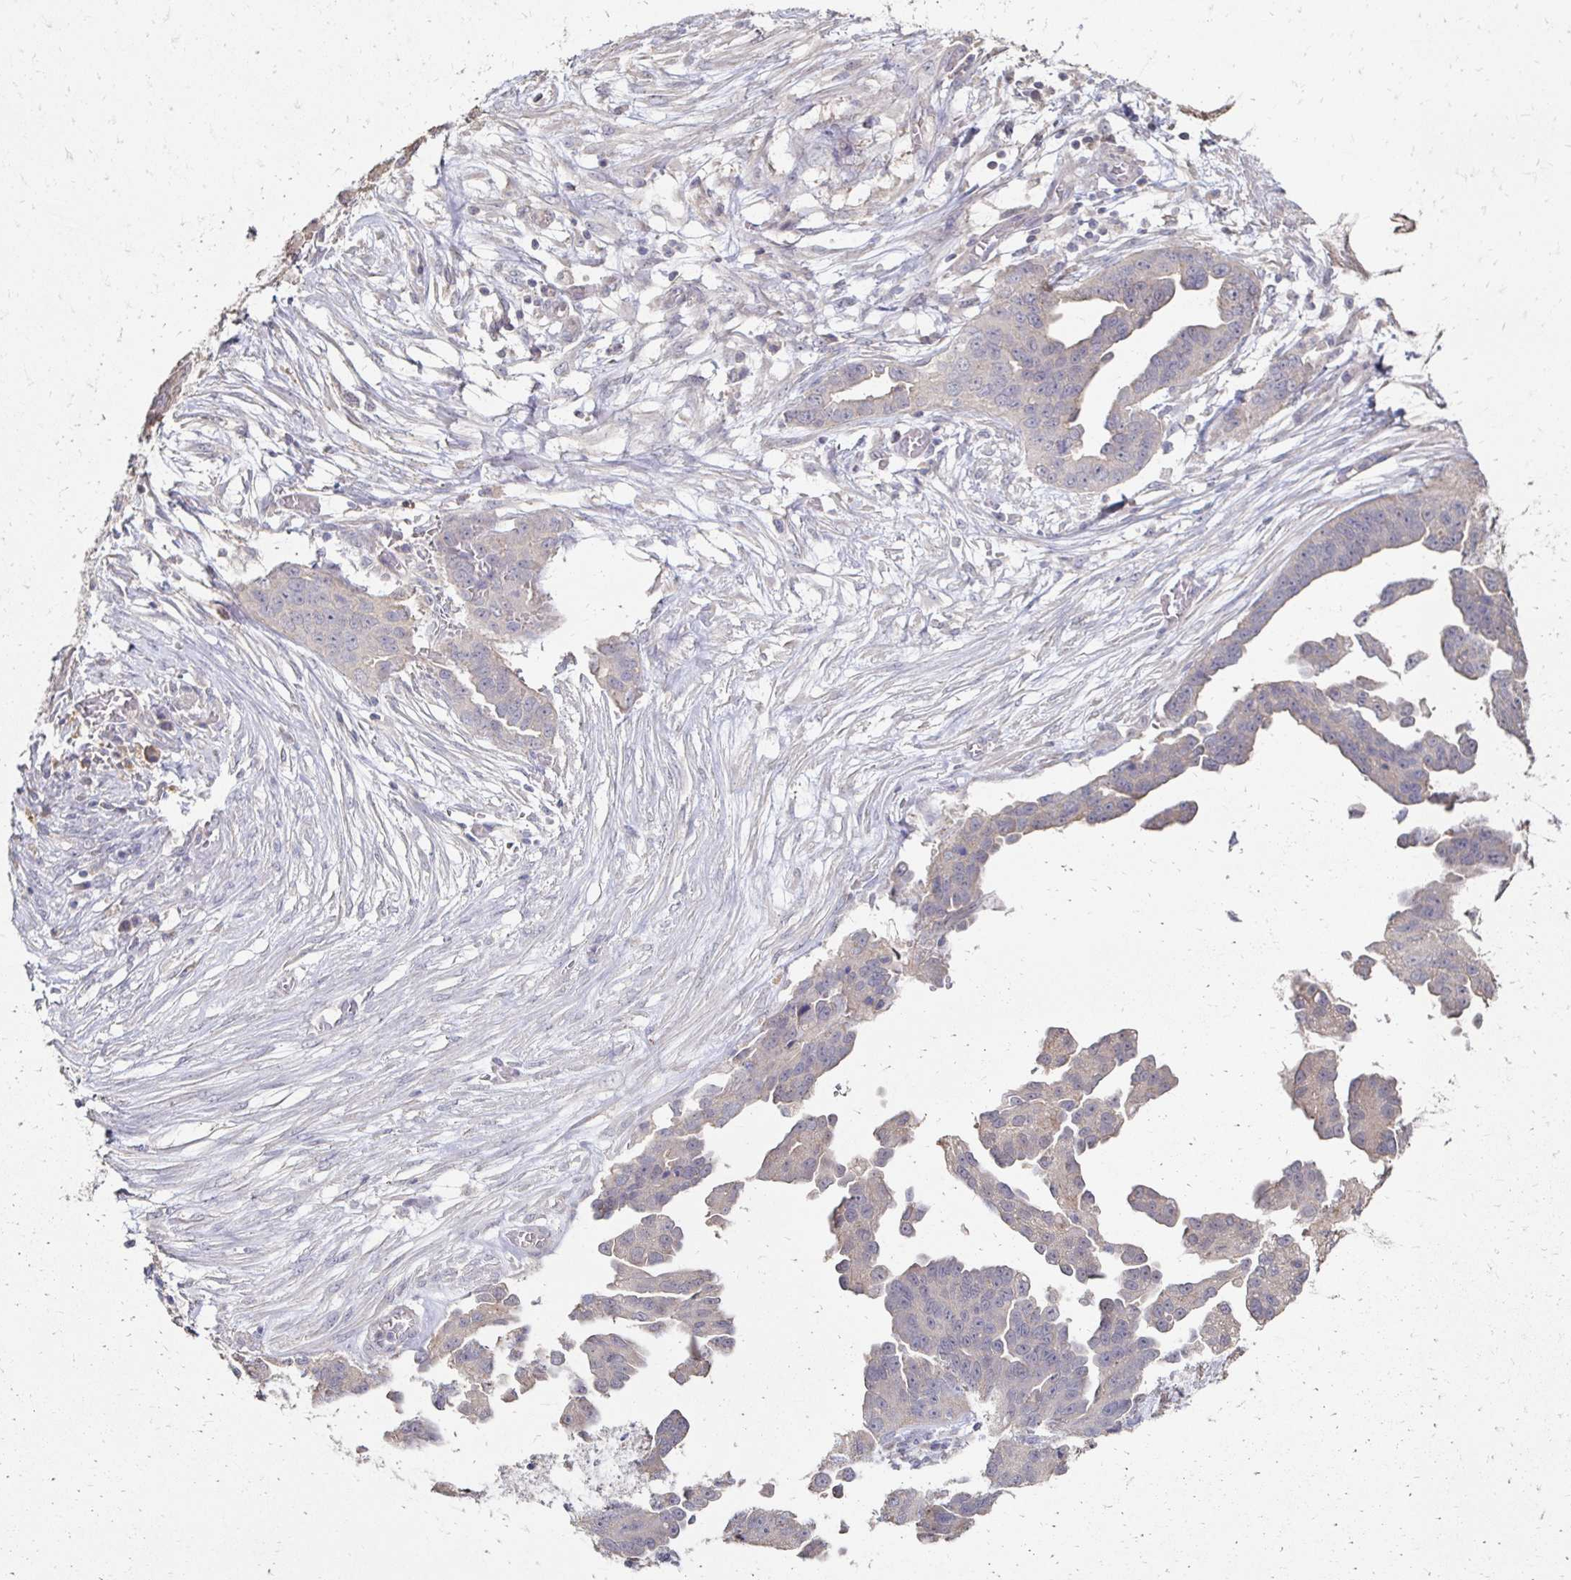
{"staining": {"intensity": "negative", "quantity": "none", "location": "none"}, "tissue": "ovarian cancer", "cell_type": "Tumor cells", "image_type": "cancer", "snomed": [{"axis": "morphology", "description": "Cystadenocarcinoma, serous, NOS"}, {"axis": "topography", "description": "Ovary"}], "caption": "The micrograph displays no staining of tumor cells in ovarian serous cystadenocarcinoma.", "gene": "ZNF727", "patient": {"sex": "female", "age": 75}}